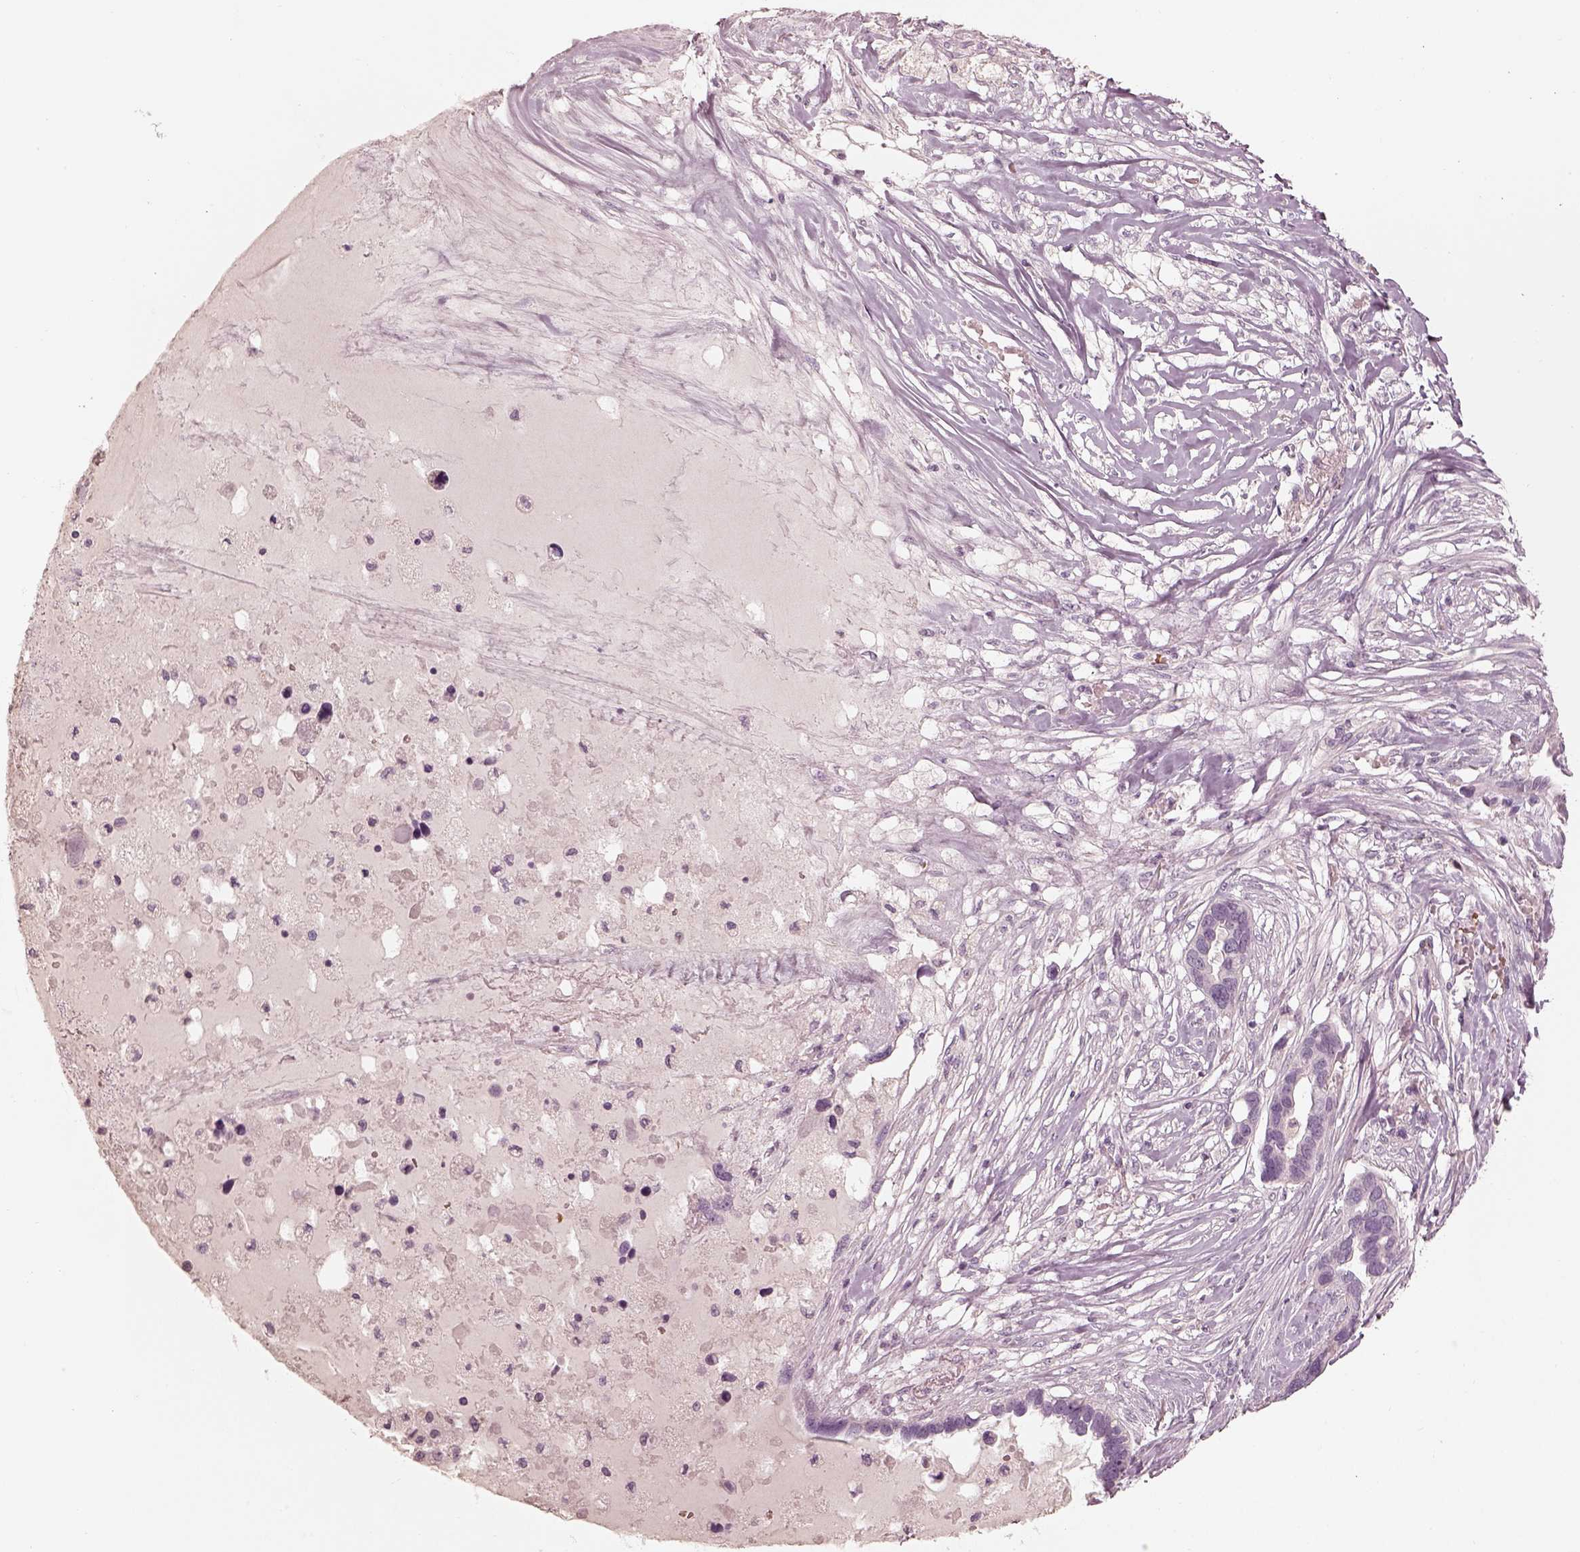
{"staining": {"intensity": "negative", "quantity": "none", "location": "none"}, "tissue": "ovarian cancer", "cell_type": "Tumor cells", "image_type": "cancer", "snomed": [{"axis": "morphology", "description": "Cystadenocarcinoma, serous, NOS"}, {"axis": "topography", "description": "Ovary"}], "caption": "Immunohistochemistry of human ovarian cancer (serous cystadenocarcinoma) demonstrates no positivity in tumor cells.", "gene": "ANKLE1", "patient": {"sex": "female", "age": 54}}